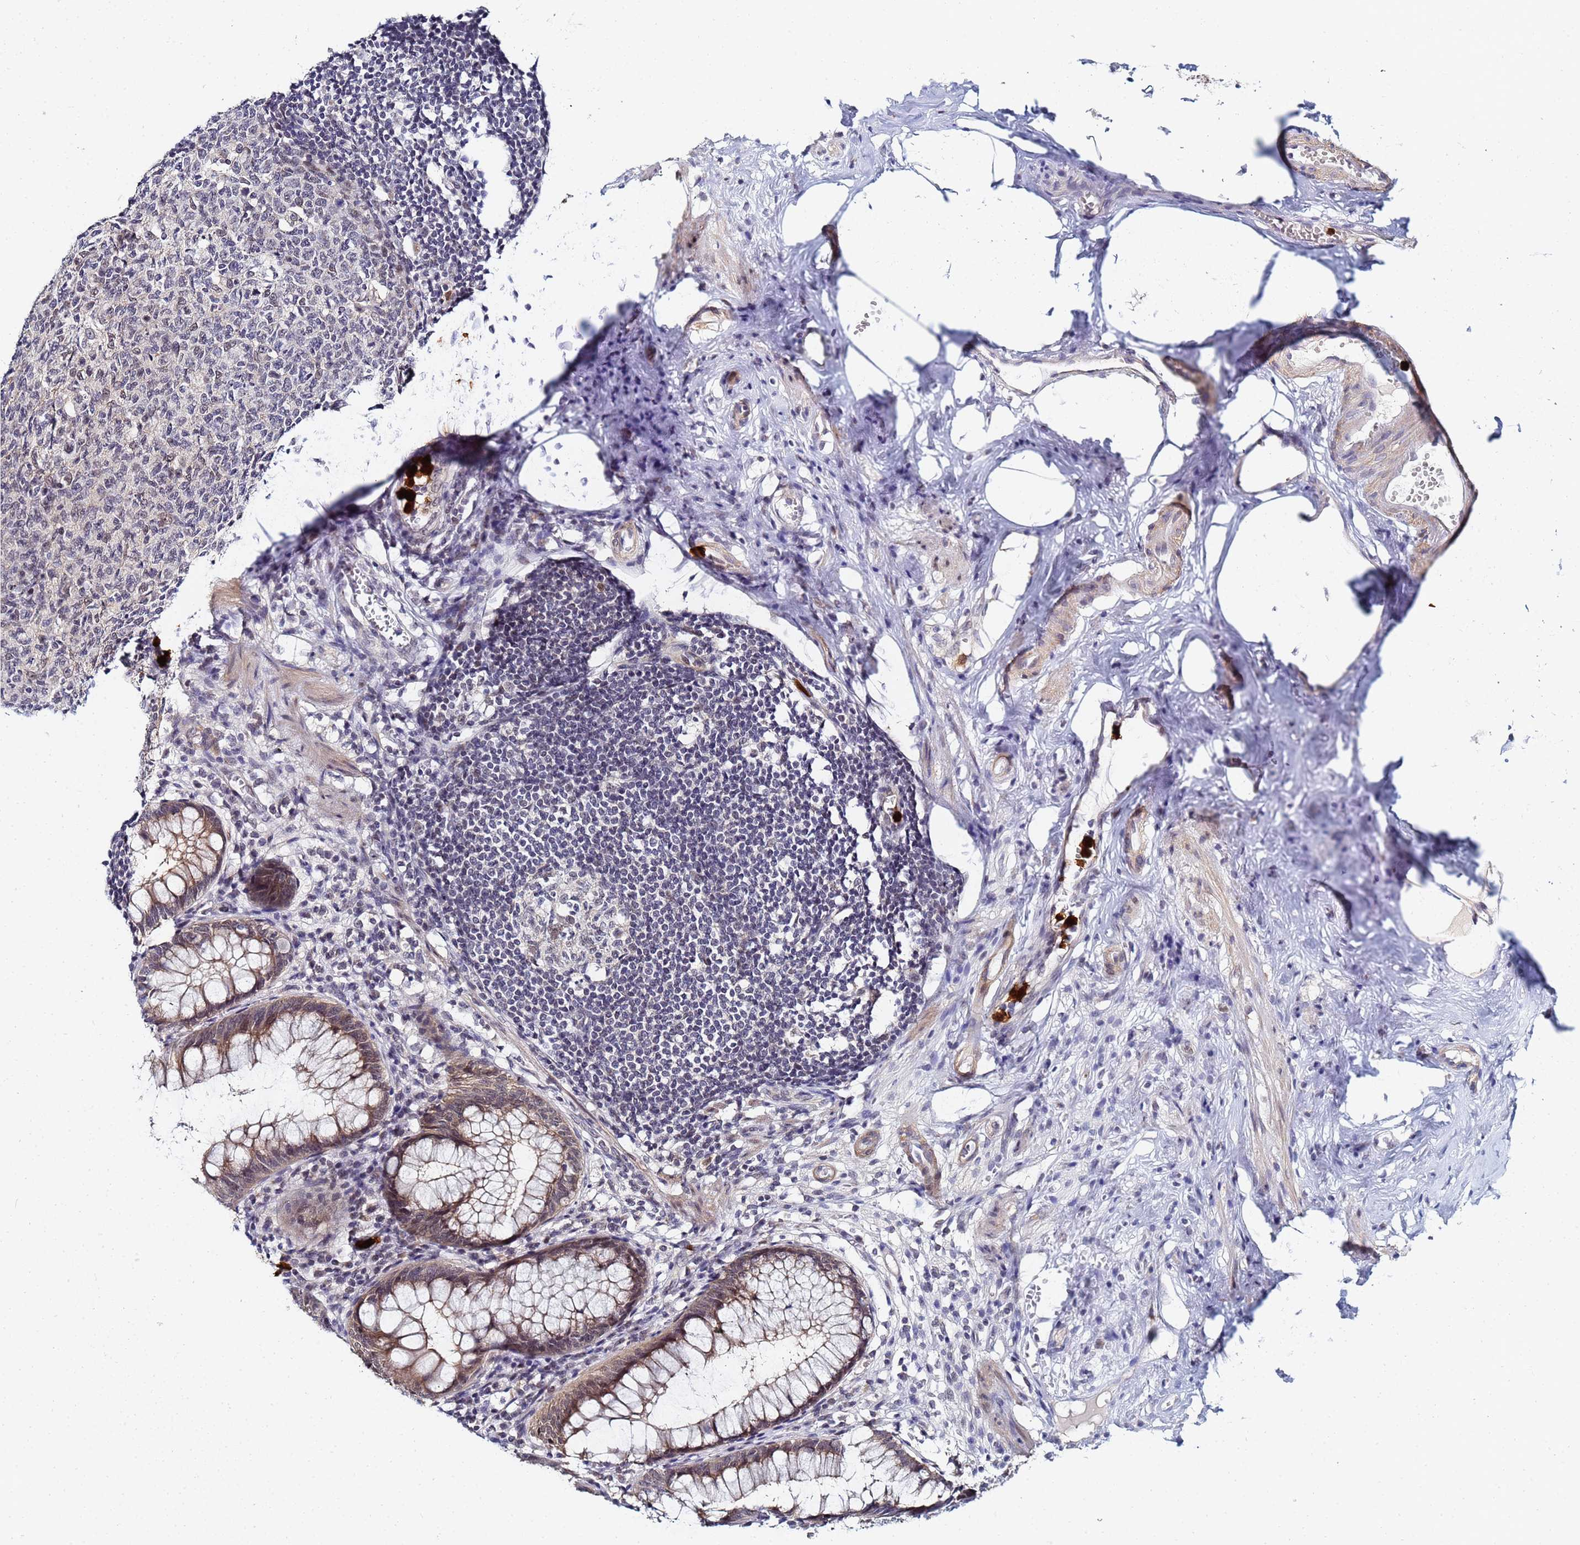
{"staining": {"intensity": "moderate", "quantity": ">75%", "location": "cytoplasmic/membranous"}, "tissue": "appendix", "cell_type": "Glandular cells", "image_type": "normal", "snomed": [{"axis": "morphology", "description": "Normal tissue, NOS"}, {"axis": "topography", "description": "Appendix"}], "caption": "A brown stain labels moderate cytoplasmic/membranous expression of a protein in glandular cells of benign appendix.", "gene": "MTCL1", "patient": {"sex": "male", "age": 56}}